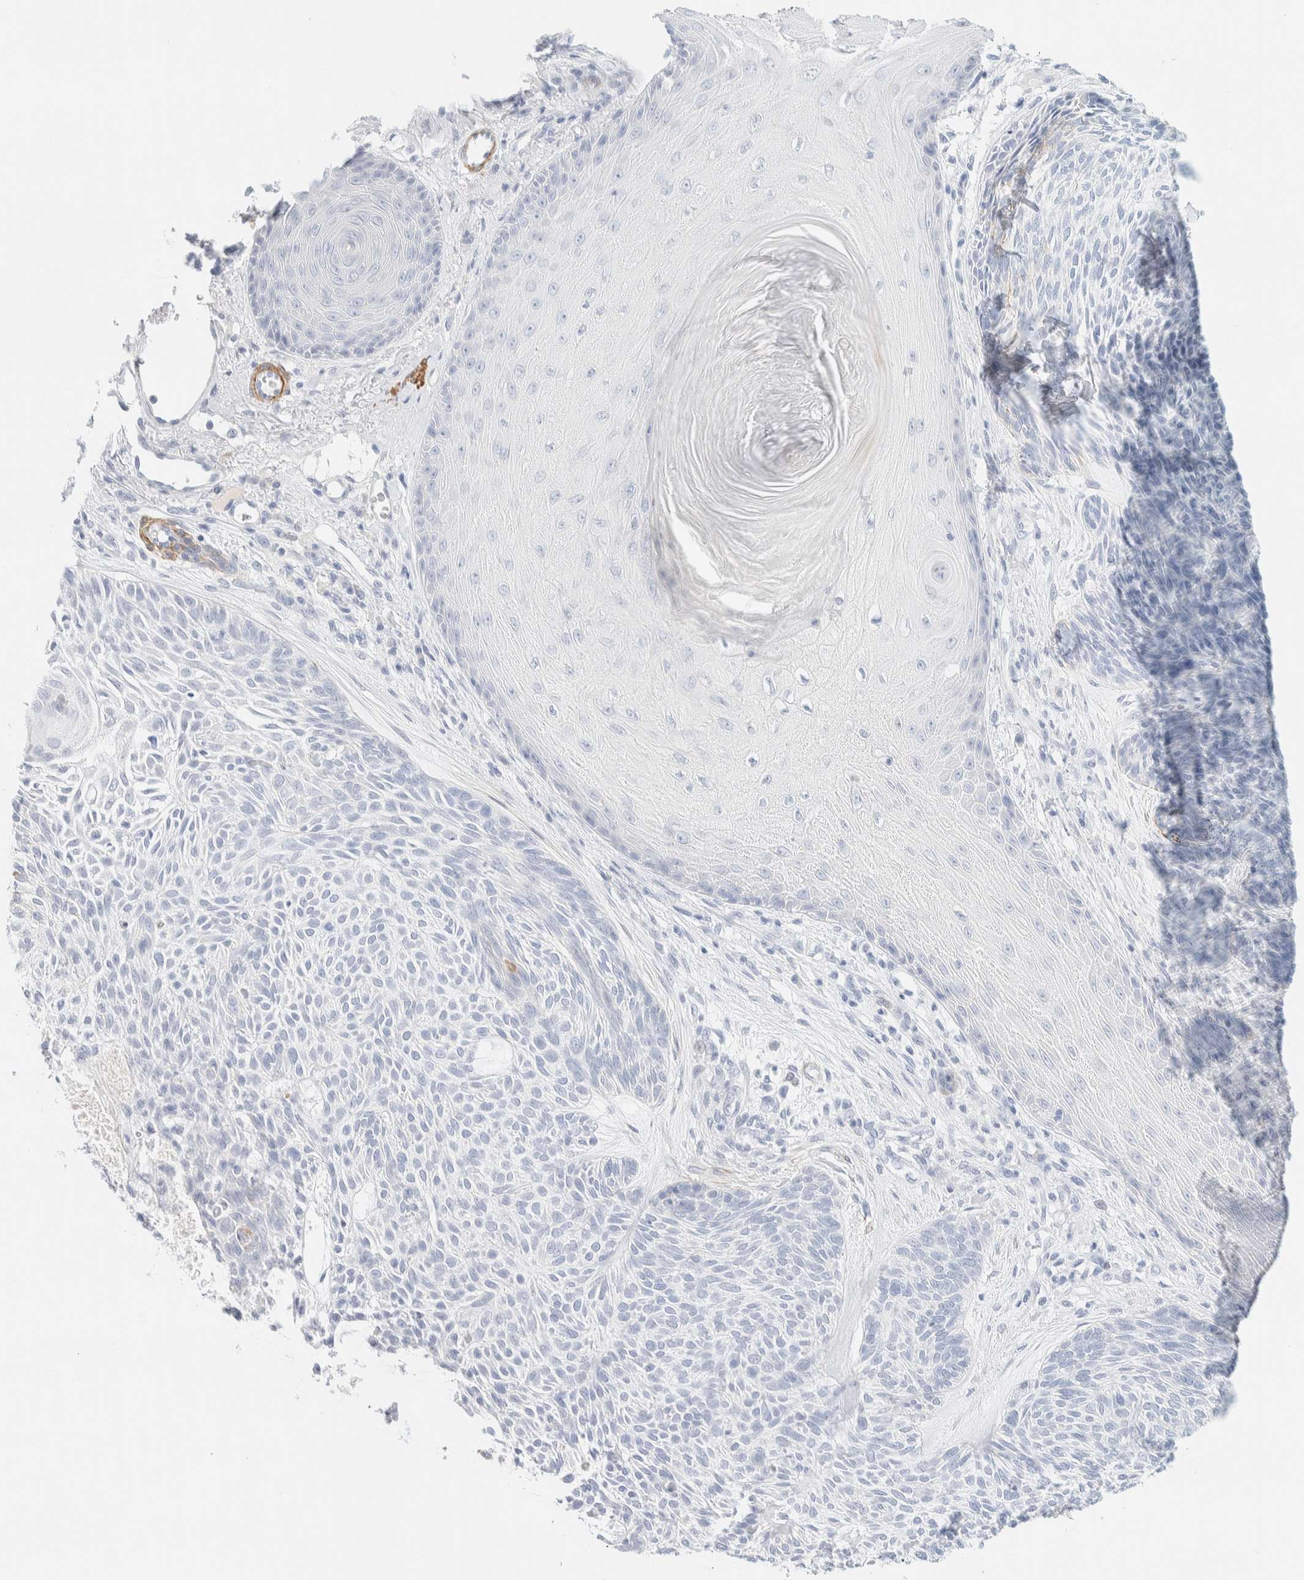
{"staining": {"intensity": "negative", "quantity": "none", "location": "none"}, "tissue": "skin cancer", "cell_type": "Tumor cells", "image_type": "cancer", "snomed": [{"axis": "morphology", "description": "Basal cell carcinoma"}, {"axis": "topography", "description": "Skin"}], "caption": "This is a histopathology image of immunohistochemistry (IHC) staining of skin cancer, which shows no expression in tumor cells.", "gene": "AFMID", "patient": {"sex": "male", "age": 55}}